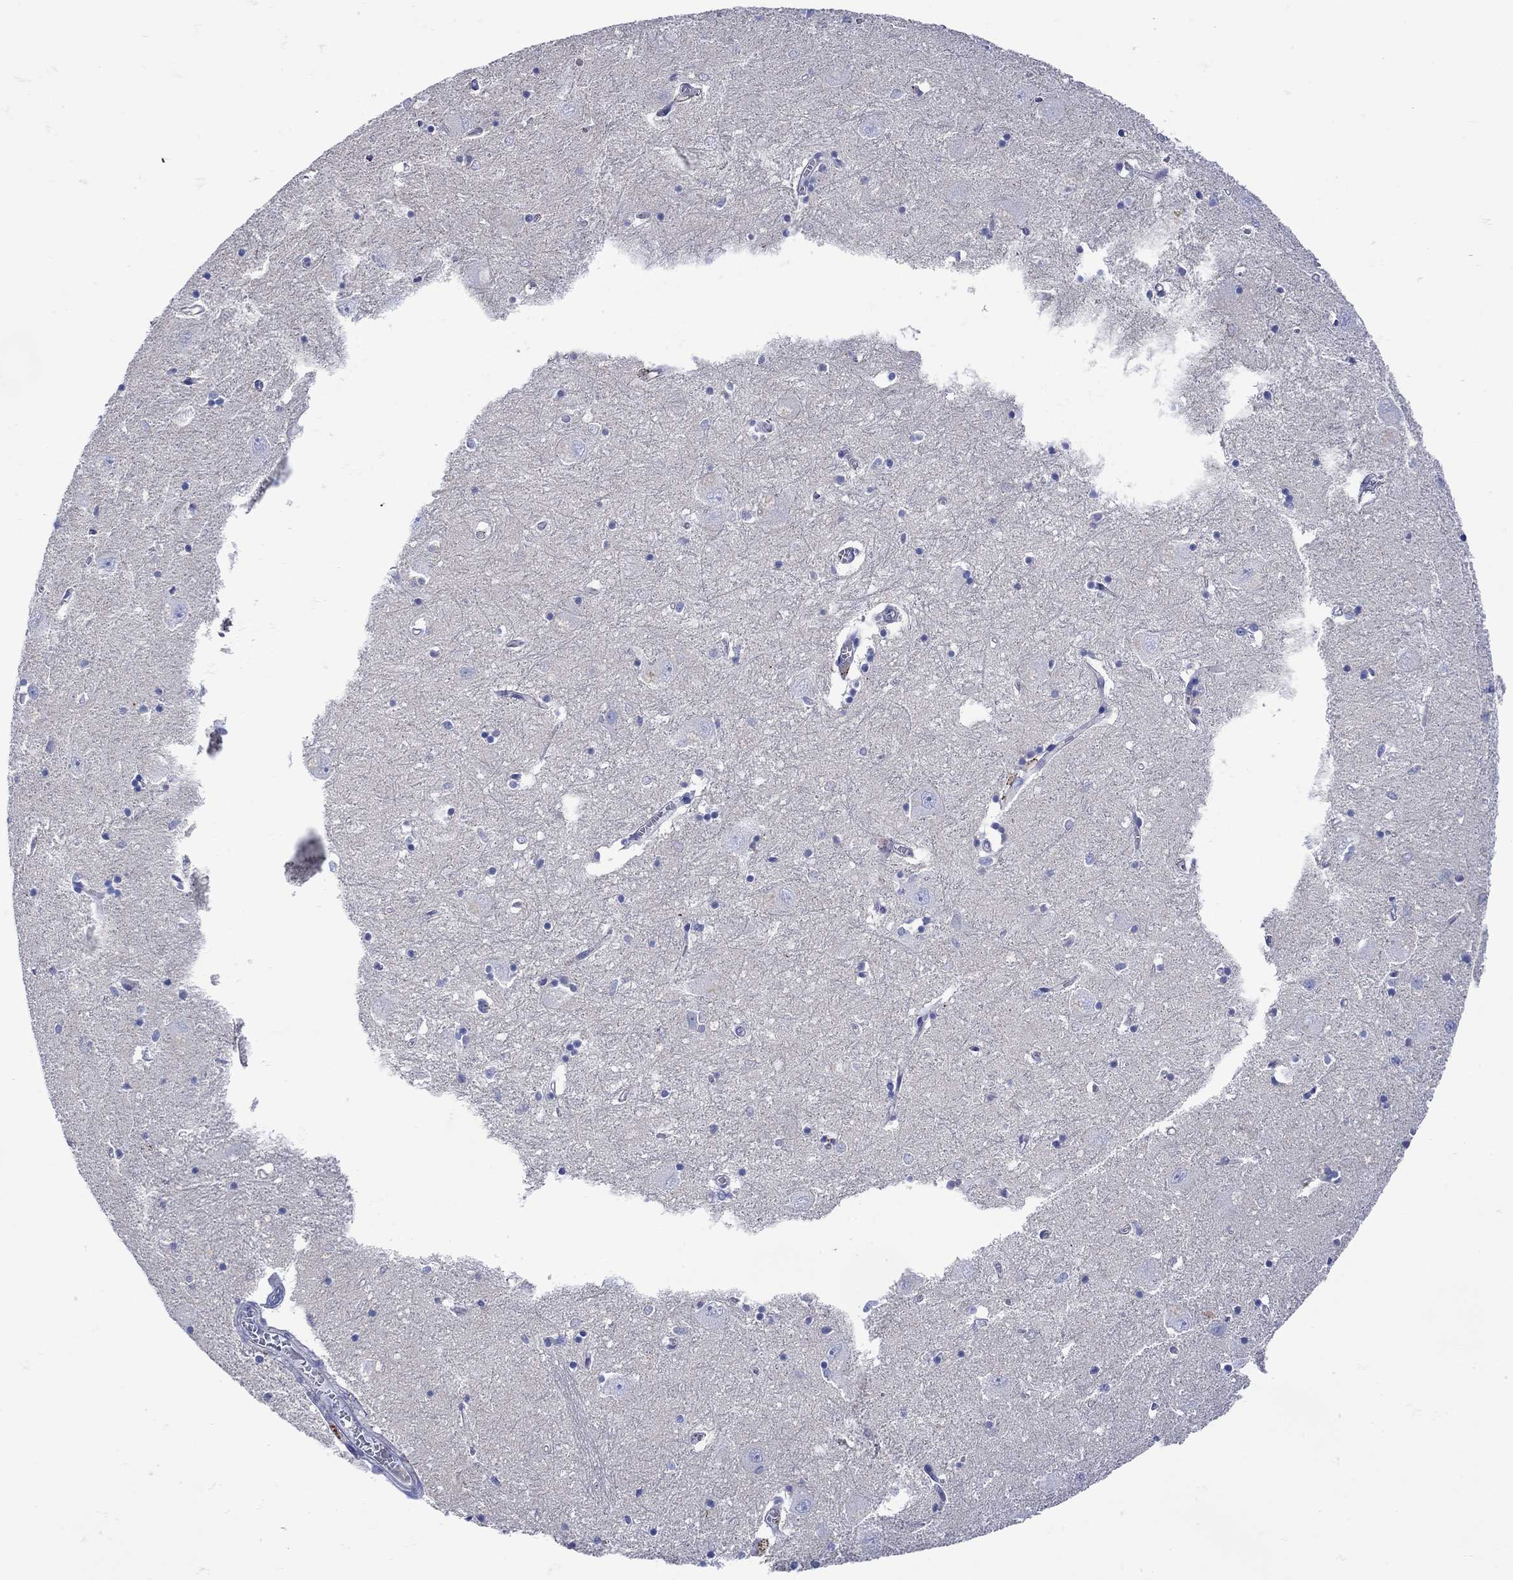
{"staining": {"intensity": "negative", "quantity": "none", "location": "none"}, "tissue": "caudate", "cell_type": "Glial cells", "image_type": "normal", "snomed": [{"axis": "morphology", "description": "Normal tissue, NOS"}, {"axis": "topography", "description": "Lateral ventricle wall"}], "caption": "There is no significant staining in glial cells of caudate. (DAB immunohistochemistry (IHC) with hematoxylin counter stain).", "gene": "ANKMY1", "patient": {"sex": "male", "age": 54}}